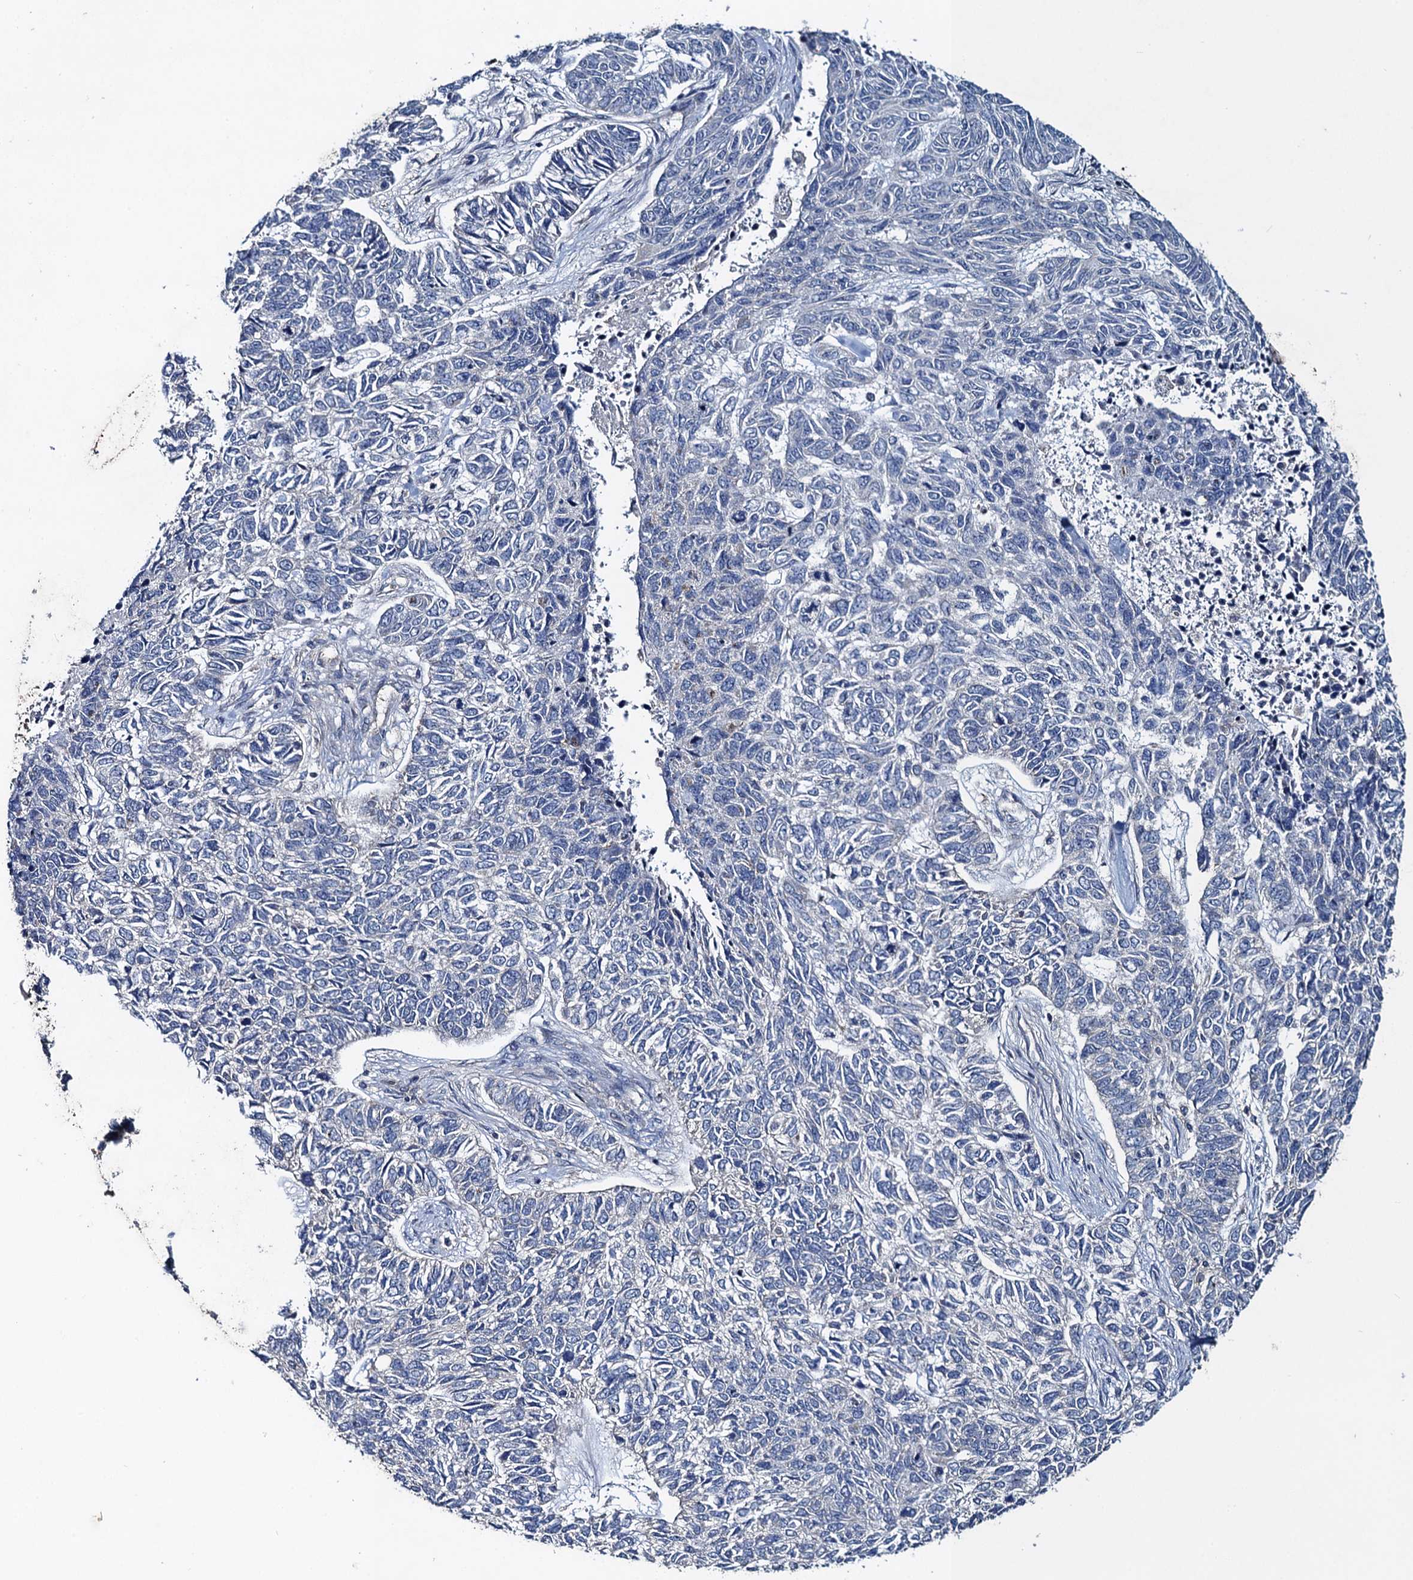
{"staining": {"intensity": "negative", "quantity": "none", "location": "none"}, "tissue": "skin cancer", "cell_type": "Tumor cells", "image_type": "cancer", "snomed": [{"axis": "morphology", "description": "Basal cell carcinoma"}, {"axis": "topography", "description": "Skin"}], "caption": "Protein analysis of skin cancer (basal cell carcinoma) shows no significant expression in tumor cells. (DAB (3,3'-diaminobenzidine) immunohistochemistry visualized using brightfield microscopy, high magnification).", "gene": "SNAP29", "patient": {"sex": "female", "age": 65}}